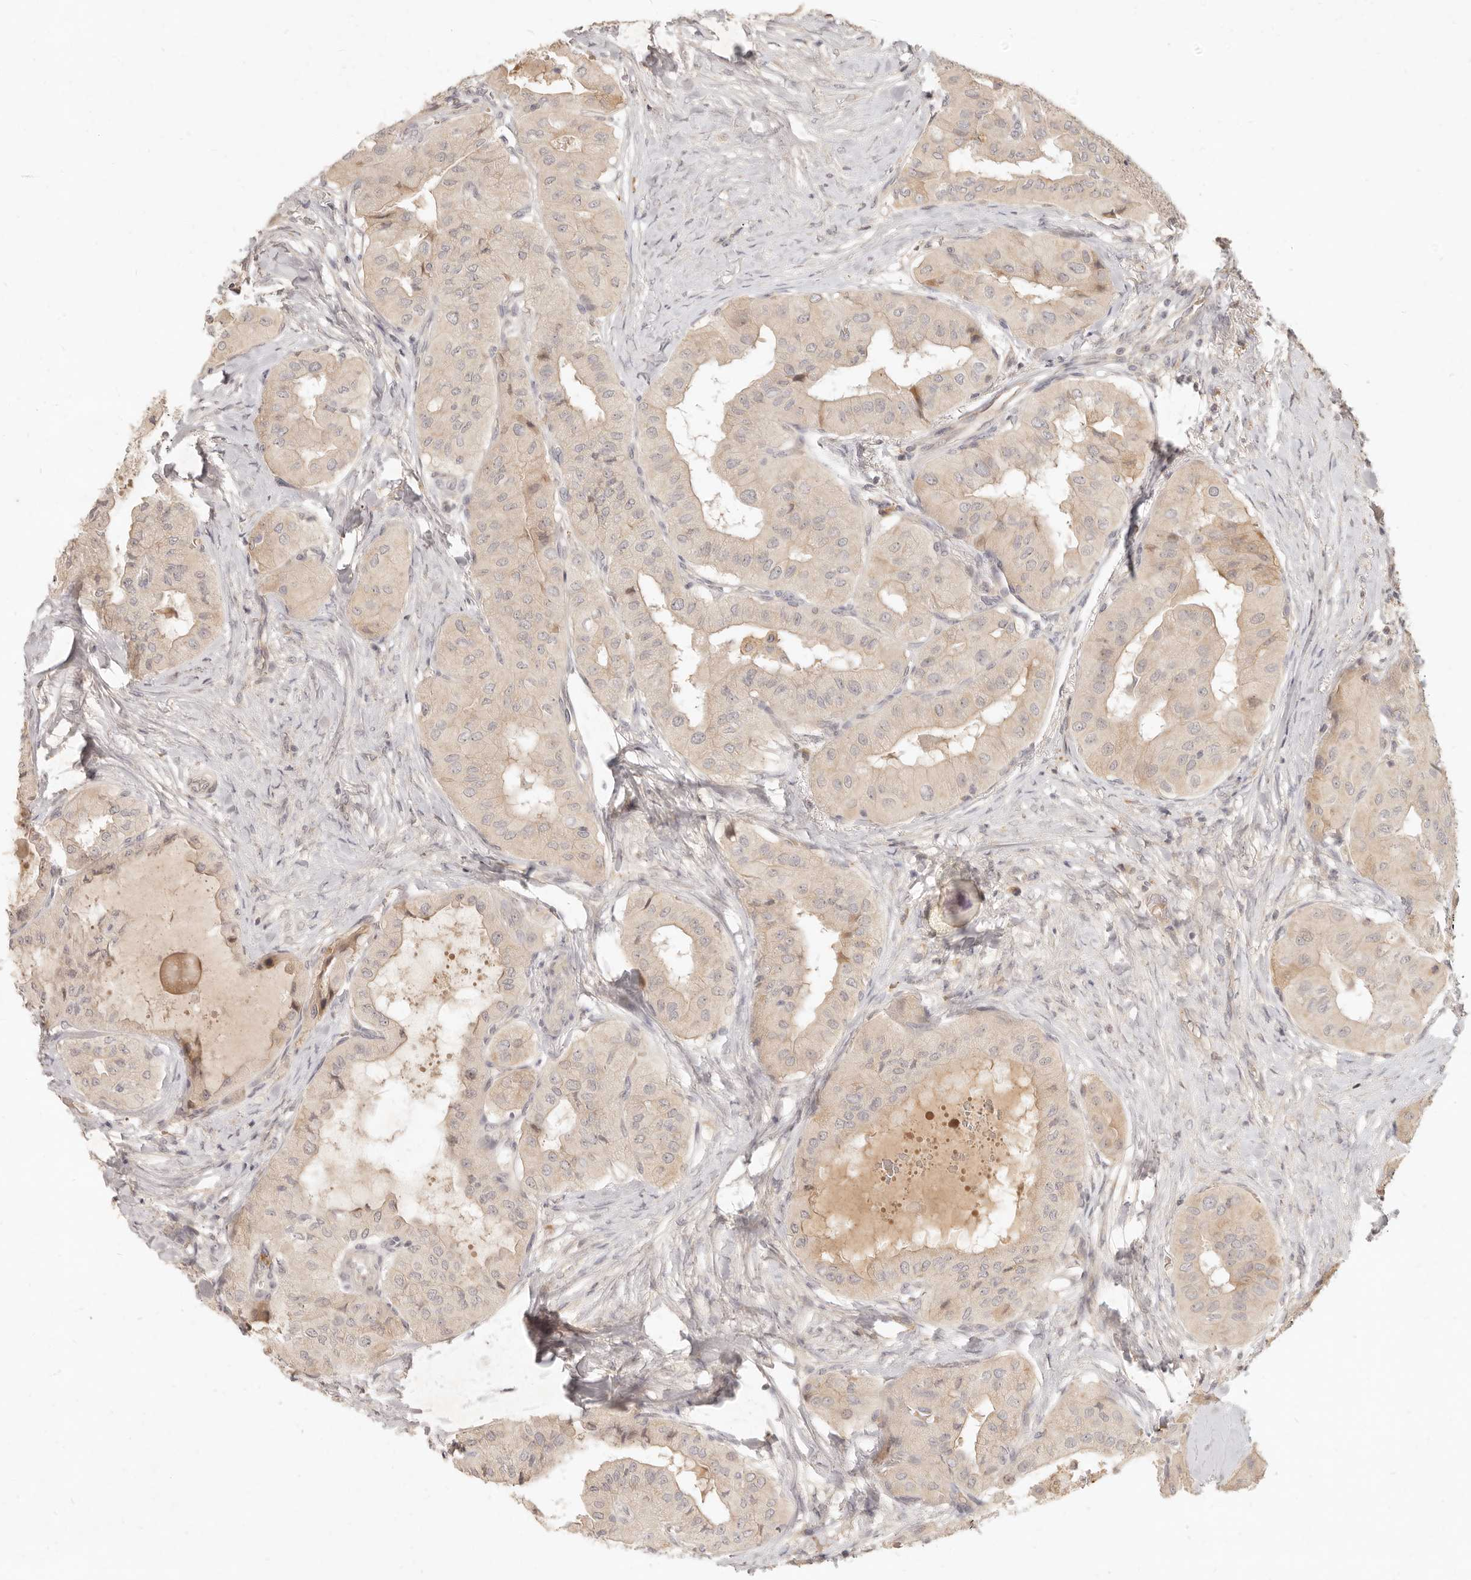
{"staining": {"intensity": "weak", "quantity": ">75%", "location": "cytoplasmic/membranous"}, "tissue": "thyroid cancer", "cell_type": "Tumor cells", "image_type": "cancer", "snomed": [{"axis": "morphology", "description": "Papillary adenocarcinoma, NOS"}, {"axis": "topography", "description": "Thyroid gland"}], "caption": "Immunohistochemistry of thyroid cancer displays low levels of weak cytoplasmic/membranous staining in approximately >75% of tumor cells.", "gene": "UBXN11", "patient": {"sex": "female", "age": 59}}